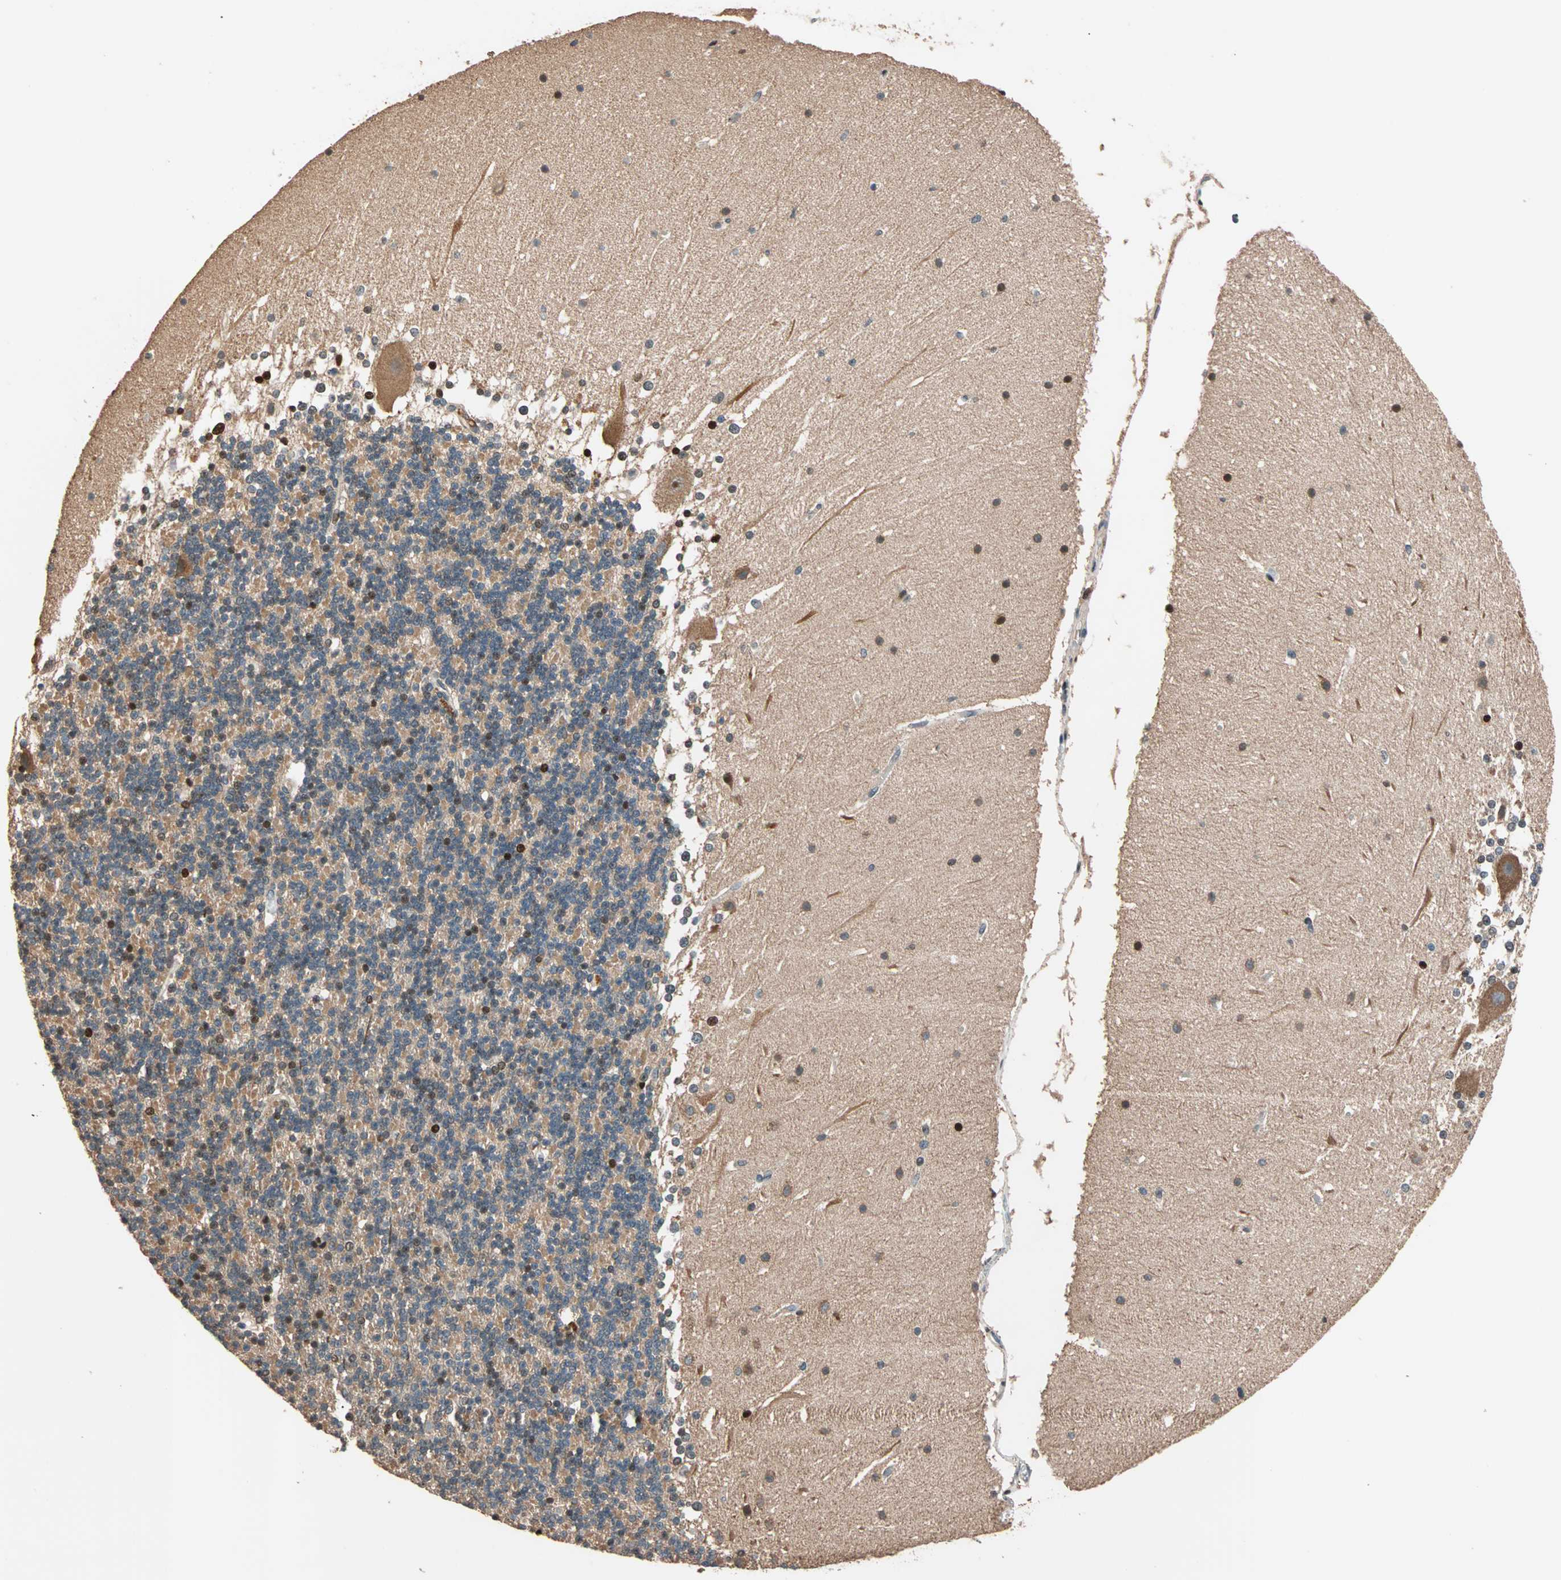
{"staining": {"intensity": "moderate", "quantity": "25%-75%", "location": "cytoplasmic/membranous,nuclear"}, "tissue": "cerebellum", "cell_type": "Cells in granular layer", "image_type": "normal", "snomed": [{"axis": "morphology", "description": "Normal tissue, NOS"}, {"axis": "topography", "description": "Cerebellum"}], "caption": "Immunohistochemistry (IHC) photomicrograph of normal cerebellum stained for a protein (brown), which demonstrates medium levels of moderate cytoplasmic/membranous,nuclear expression in approximately 25%-75% of cells in granular layer.", "gene": "HECW1", "patient": {"sex": "female", "age": 19}}